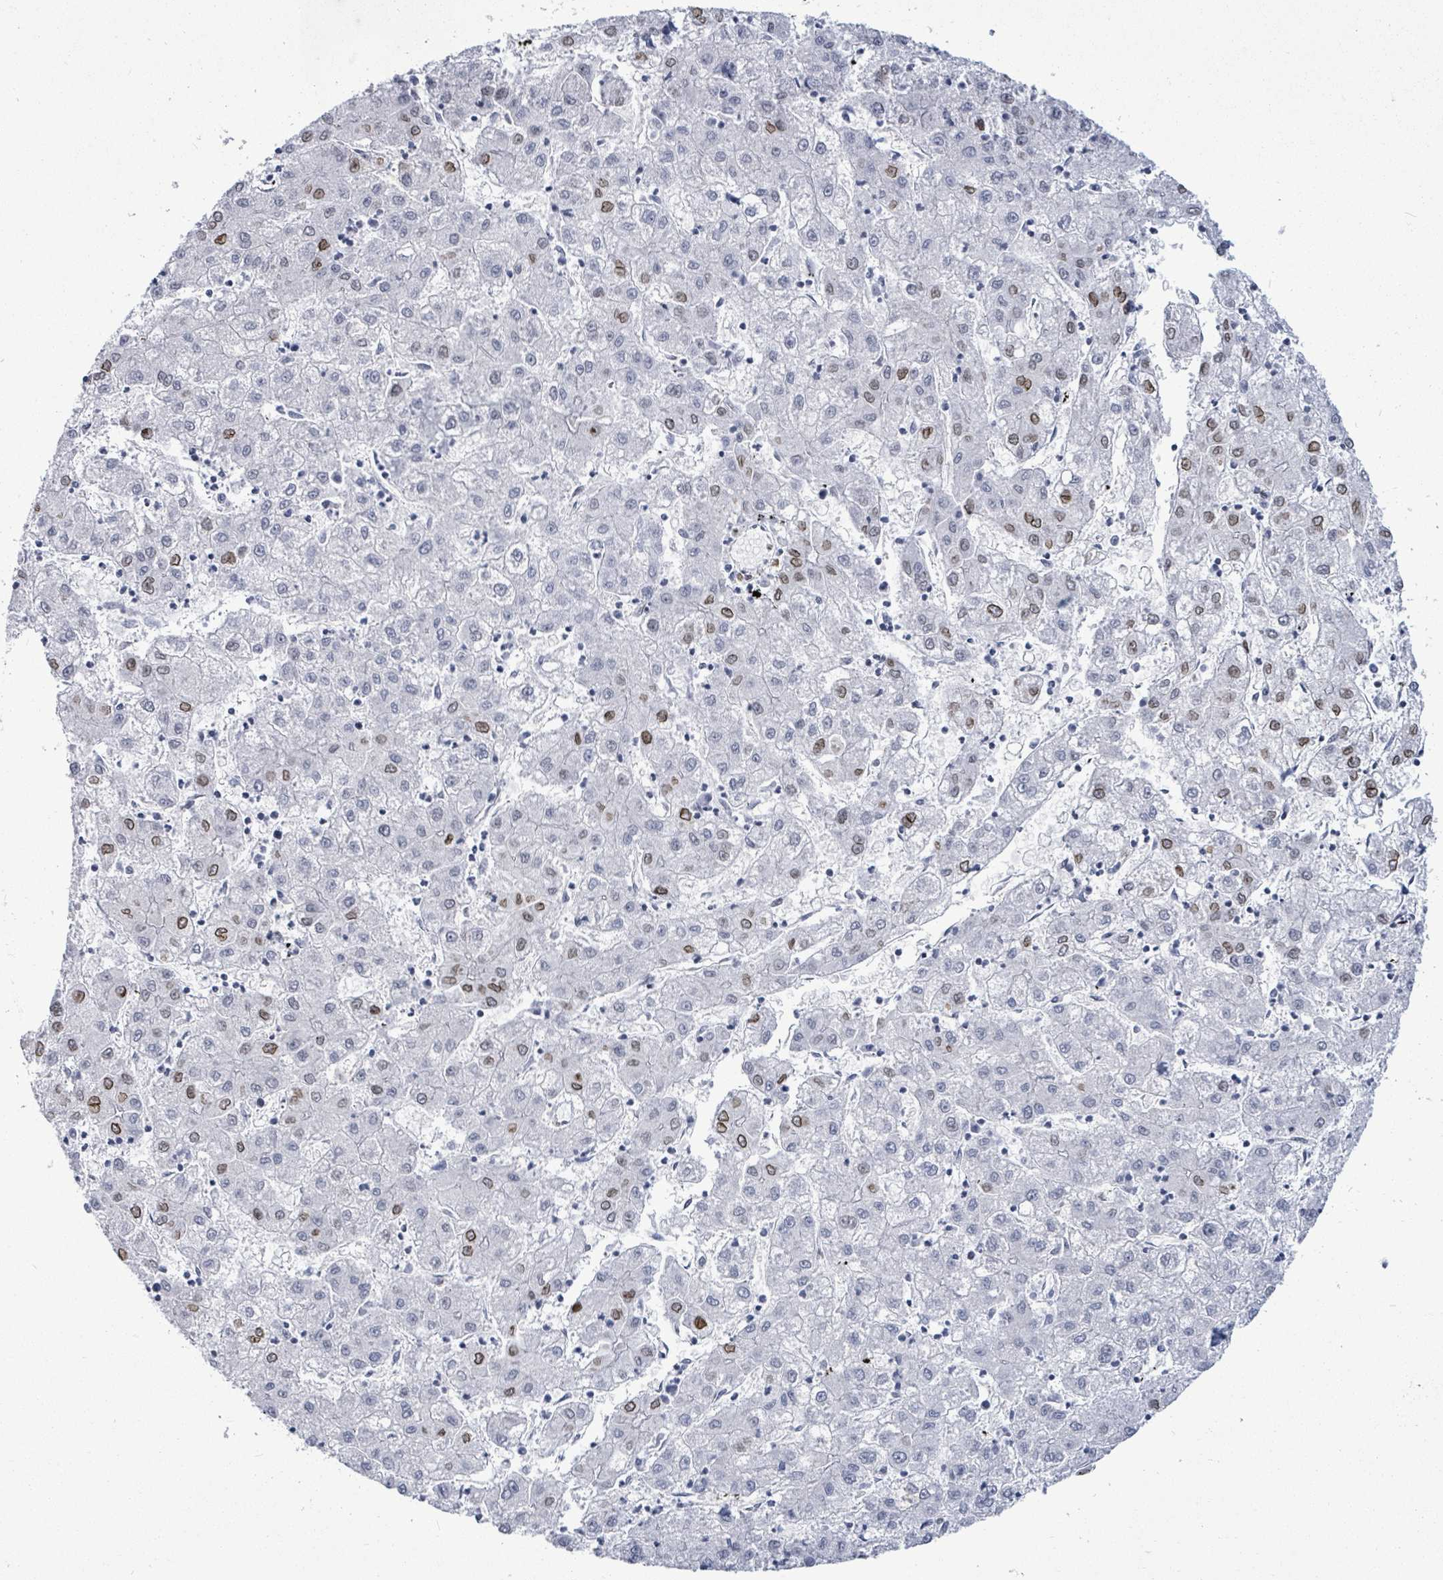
{"staining": {"intensity": "negative", "quantity": "none", "location": "none"}, "tissue": "liver cancer", "cell_type": "Tumor cells", "image_type": "cancer", "snomed": [{"axis": "morphology", "description": "Carcinoma, Hepatocellular, NOS"}, {"axis": "topography", "description": "Liver"}], "caption": "This is an IHC image of liver cancer. There is no positivity in tumor cells.", "gene": "MALL", "patient": {"sex": "male", "age": 72}}